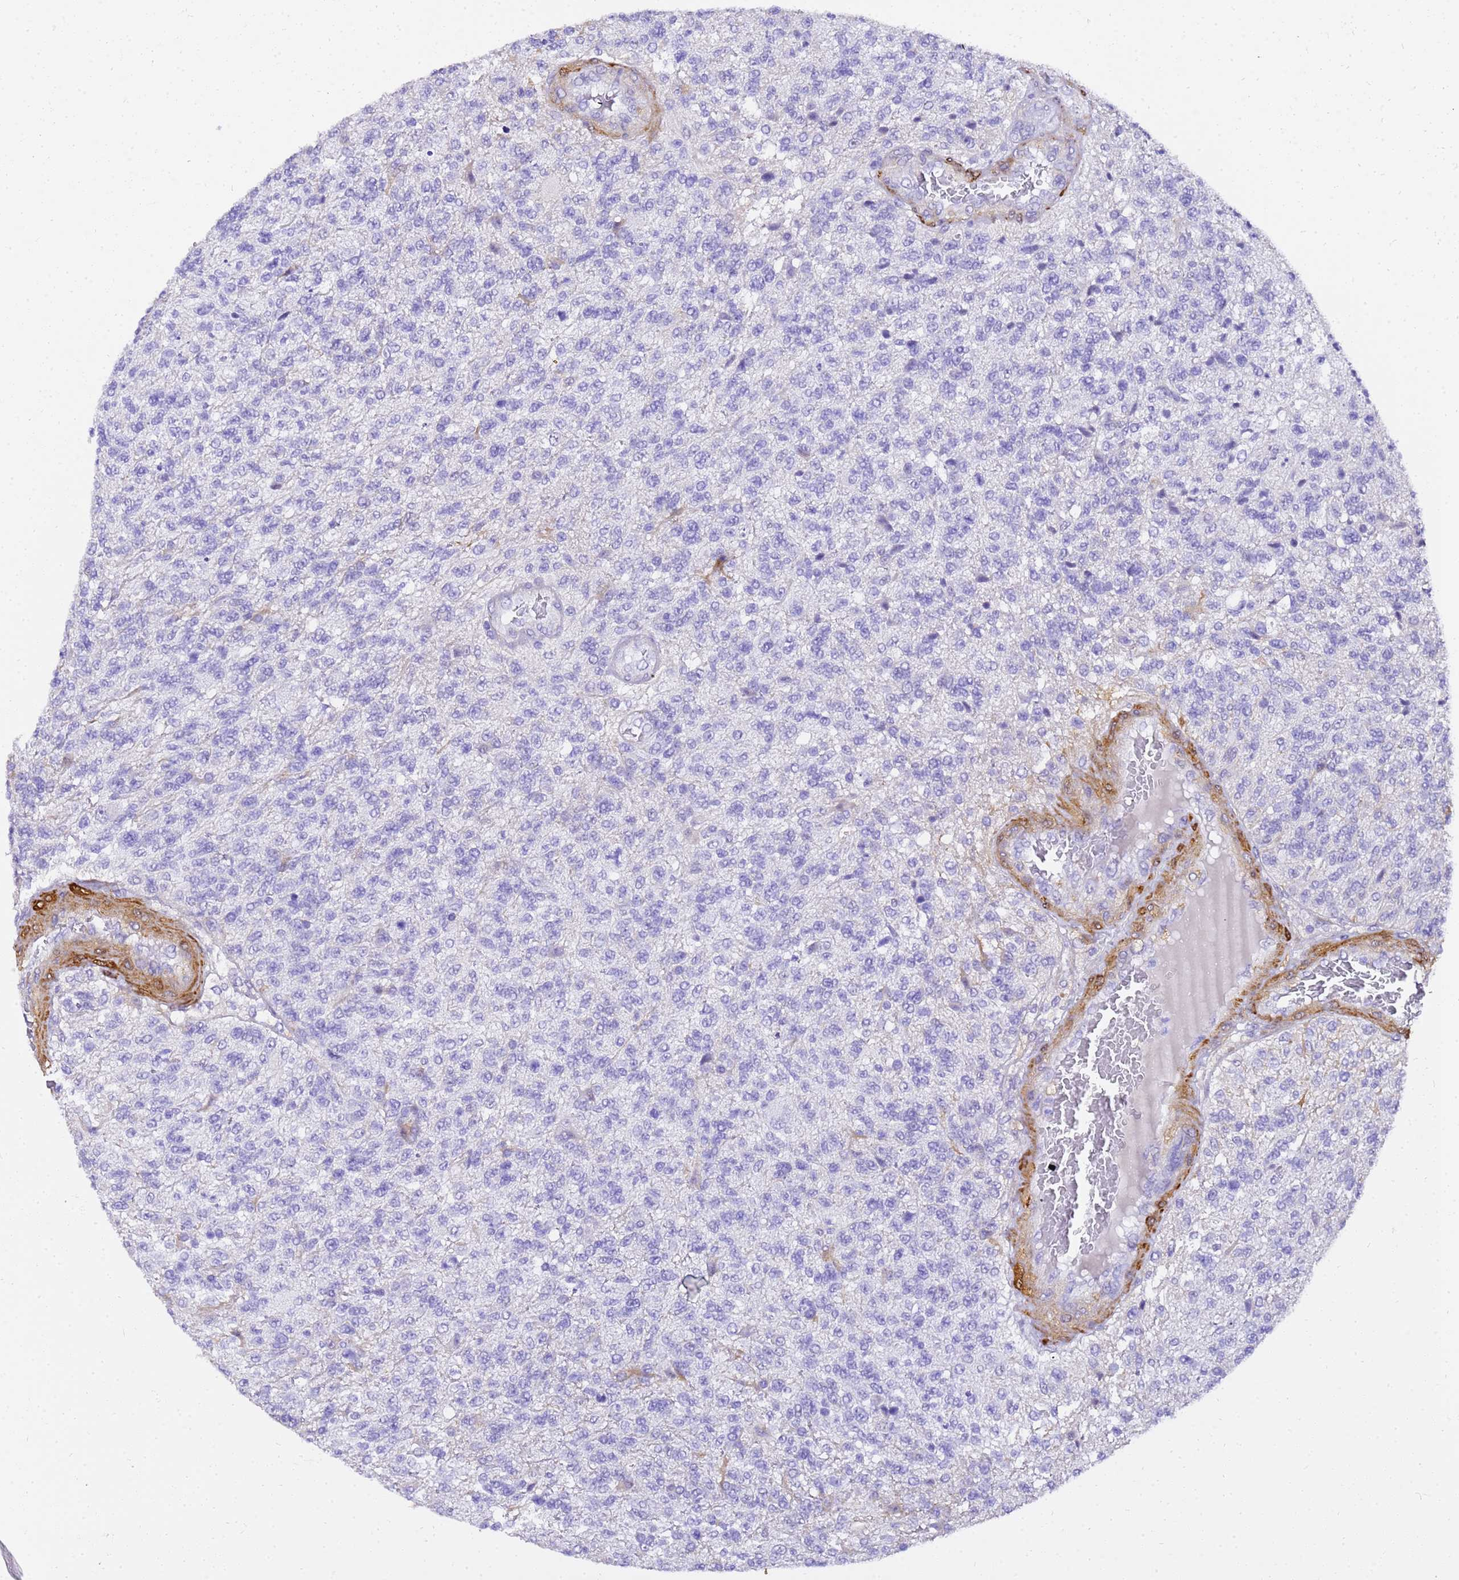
{"staining": {"intensity": "negative", "quantity": "none", "location": "none"}, "tissue": "glioma", "cell_type": "Tumor cells", "image_type": "cancer", "snomed": [{"axis": "morphology", "description": "Glioma, malignant, High grade"}, {"axis": "topography", "description": "Brain"}], "caption": "This is a micrograph of IHC staining of glioma, which shows no staining in tumor cells. (Brightfield microscopy of DAB (3,3'-diaminobenzidine) IHC at high magnification).", "gene": "HSPB6", "patient": {"sex": "male", "age": 56}}